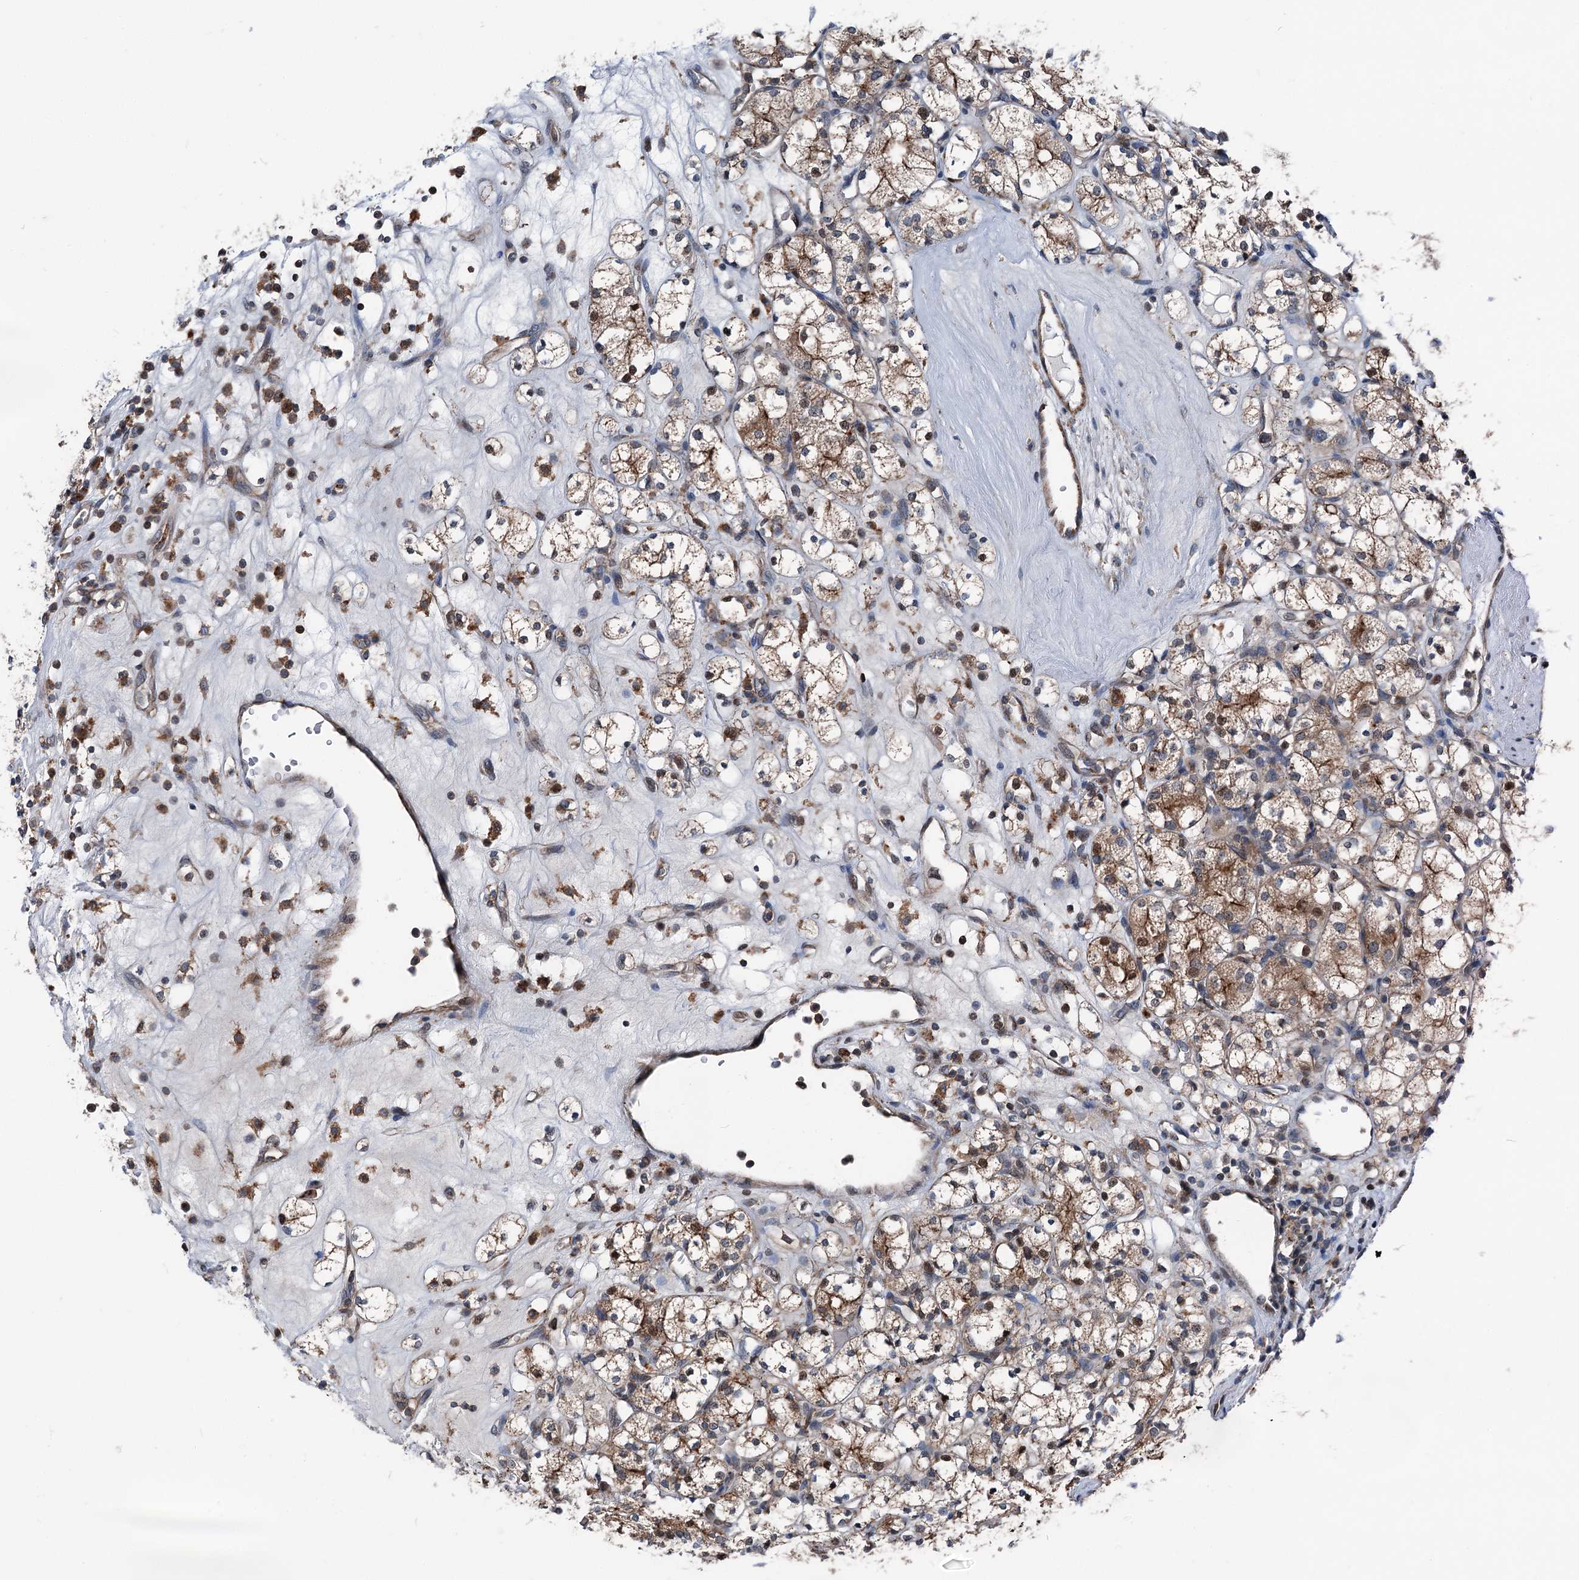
{"staining": {"intensity": "moderate", "quantity": ">75%", "location": "cytoplasmic/membranous"}, "tissue": "renal cancer", "cell_type": "Tumor cells", "image_type": "cancer", "snomed": [{"axis": "morphology", "description": "Adenocarcinoma, NOS"}, {"axis": "topography", "description": "Kidney"}], "caption": "An IHC micrograph of tumor tissue is shown. Protein staining in brown highlights moderate cytoplasmic/membranous positivity in renal adenocarcinoma within tumor cells. Immunohistochemistry stains the protein of interest in brown and the nuclei are stained blue.", "gene": "POLR1D", "patient": {"sex": "male", "age": 77}}